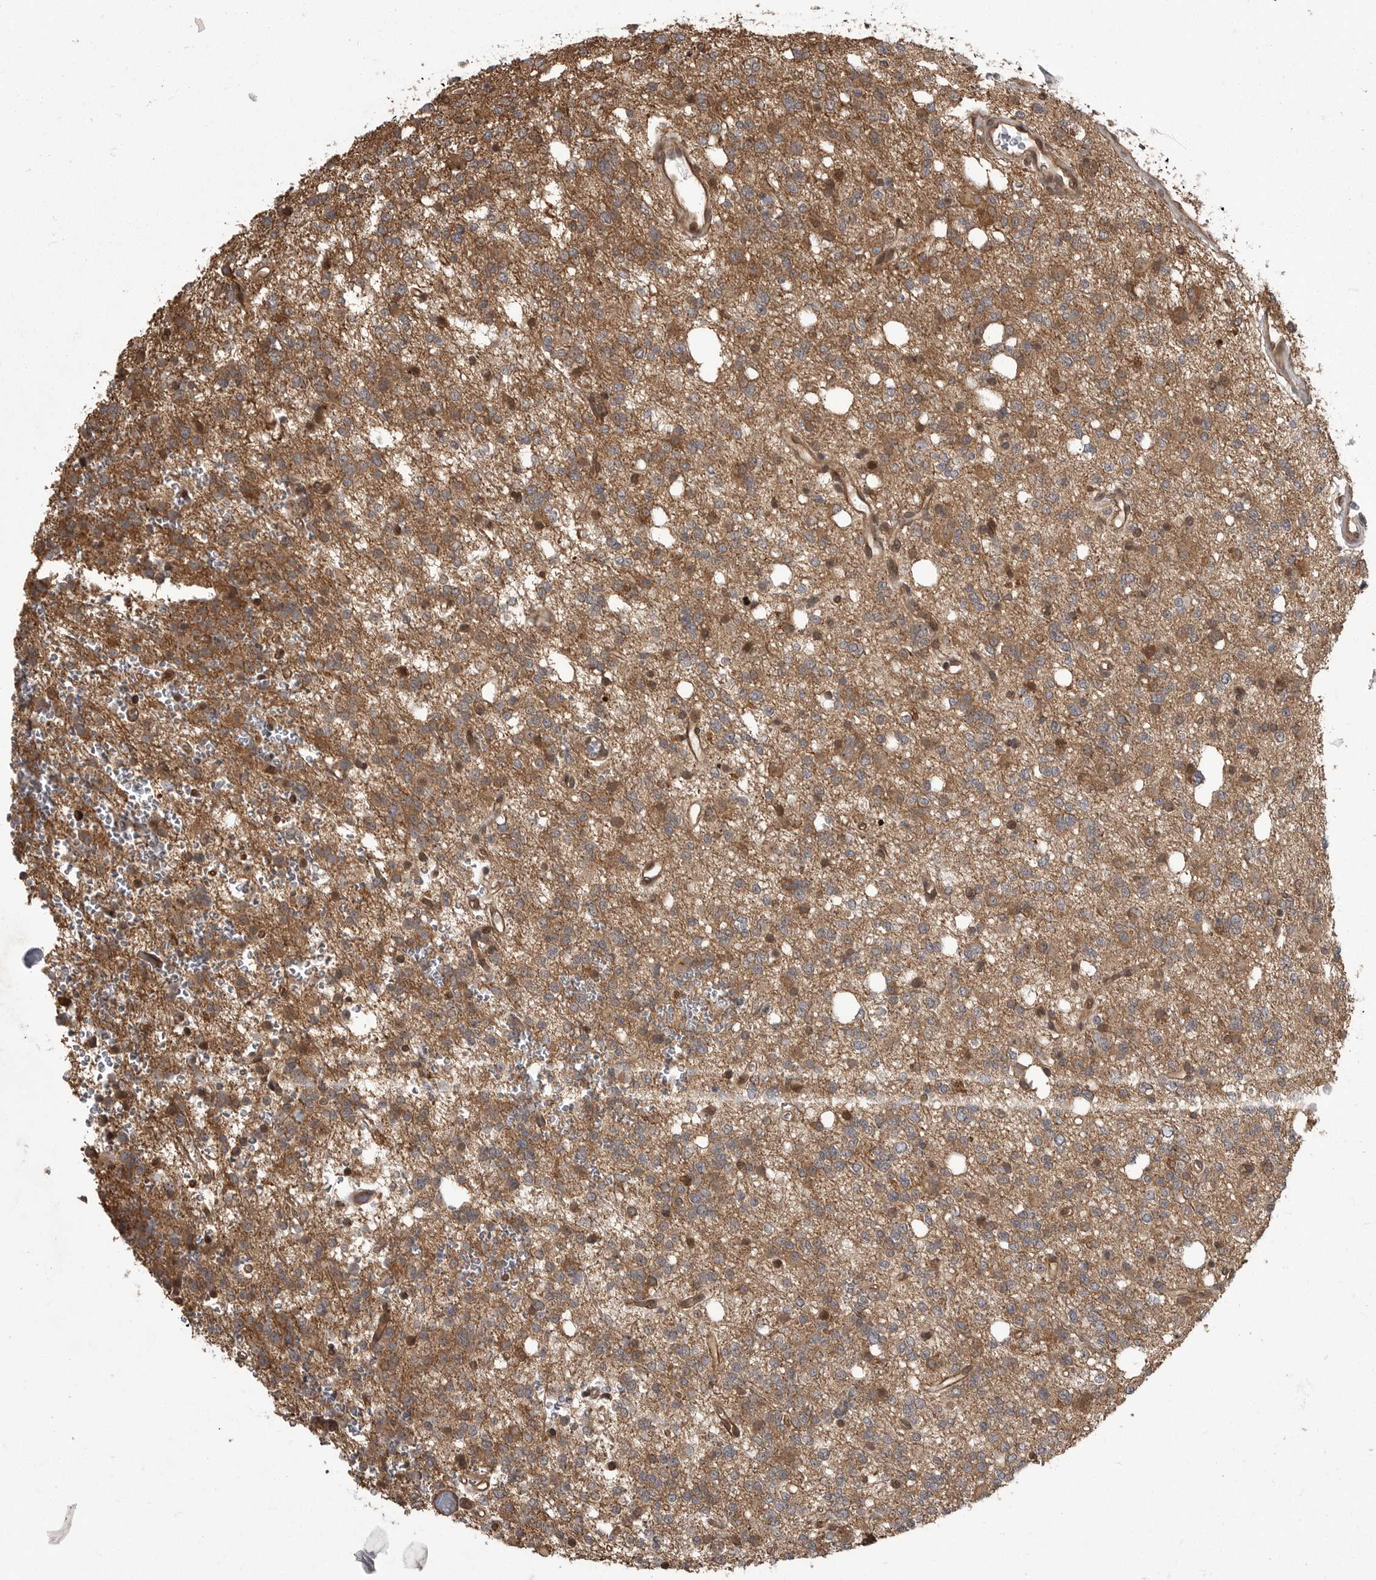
{"staining": {"intensity": "moderate", "quantity": ">75%", "location": "cytoplasmic/membranous"}, "tissue": "glioma", "cell_type": "Tumor cells", "image_type": "cancer", "snomed": [{"axis": "morphology", "description": "Glioma, malignant, High grade"}, {"axis": "topography", "description": "Brain"}], "caption": "The photomicrograph displays immunohistochemical staining of malignant glioma (high-grade). There is moderate cytoplasmic/membranous expression is identified in about >75% of tumor cells.", "gene": "DNAJC8", "patient": {"sex": "female", "age": 62}}